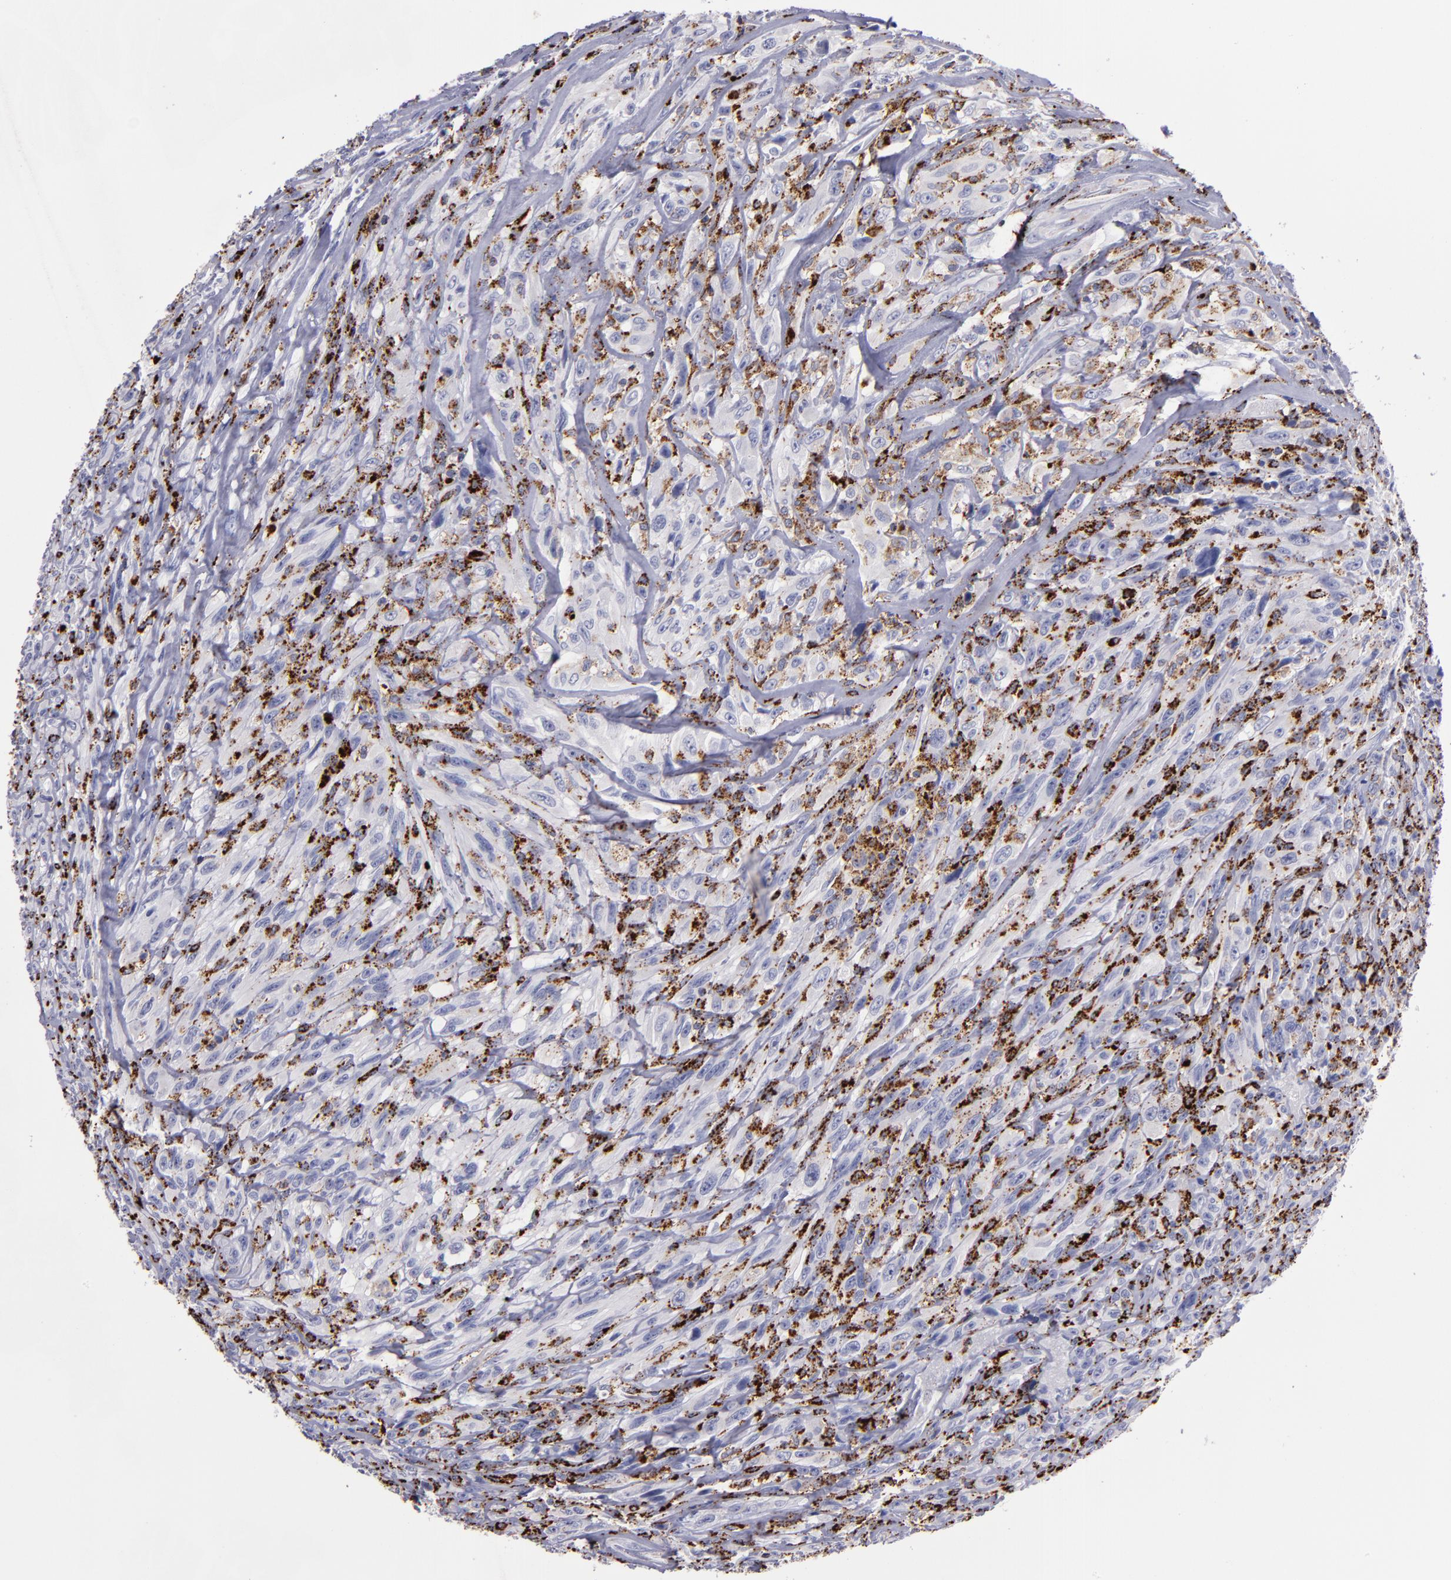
{"staining": {"intensity": "moderate", "quantity": "<25%", "location": "cytoplasmic/membranous"}, "tissue": "glioma", "cell_type": "Tumor cells", "image_type": "cancer", "snomed": [{"axis": "morphology", "description": "Glioma, malignant, High grade"}, {"axis": "topography", "description": "Brain"}], "caption": "Tumor cells display low levels of moderate cytoplasmic/membranous expression in approximately <25% of cells in human glioma.", "gene": "CTSS", "patient": {"sex": "male", "age": 48}}